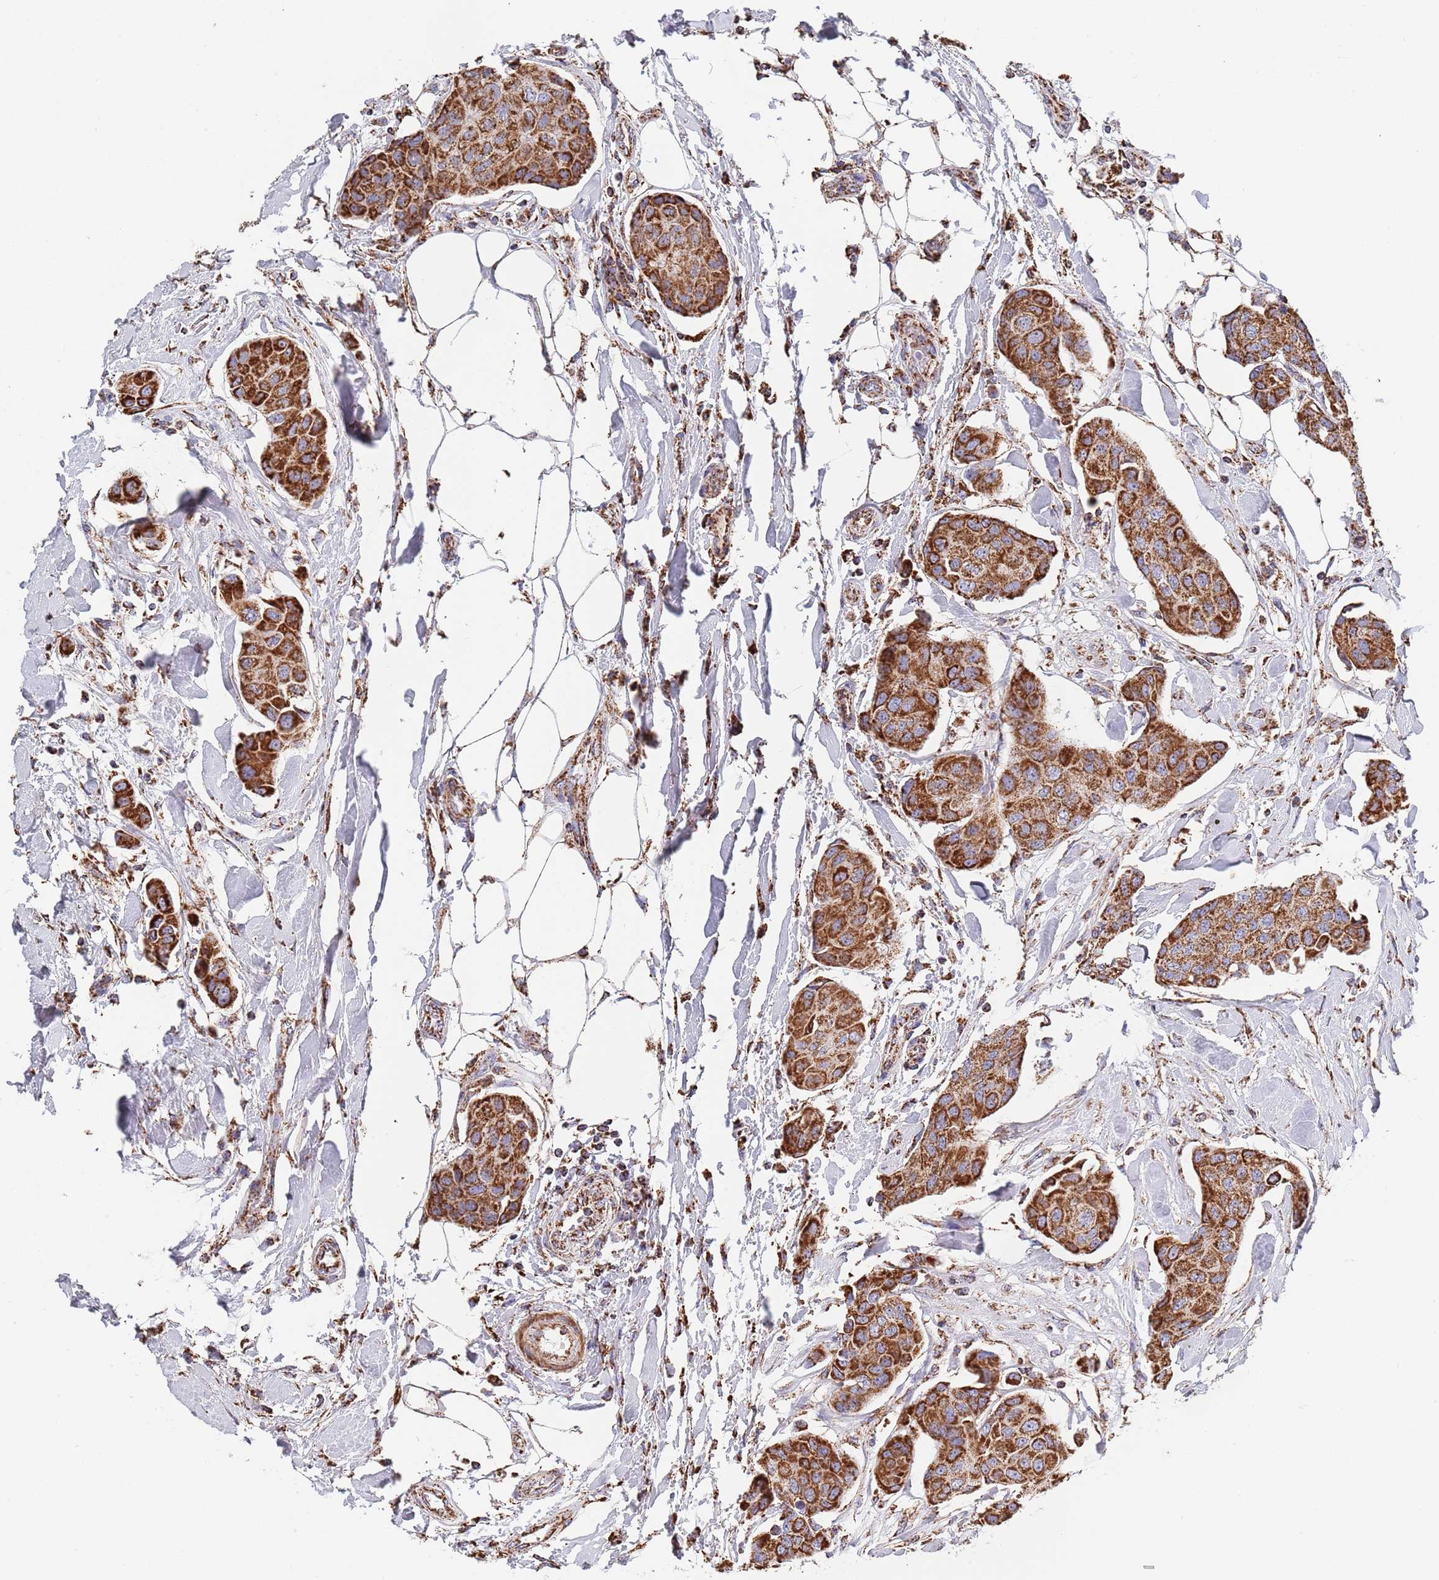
{"staining": {"intensity": "strong", "quantity": ">75%", "location": "cytoplasmic/membranous"}, "tissue": "breast cancer", "cell_type": "Tumor cells", "image_type": "cancer", "snomed": [{"axis": "morphology", "description": "Duct carcinoma"}, {"axis": "topography", "description": "Breast"}, {"axis": "topography", "description": "Lymph node"}], "caption": "Protein staining by immunohistochemistry (IHC) exhibits strong cytoplasmic/membranous positivity in about >75% of tumor cells in breast infiltrating ductal carcinoma. (IHC, brightfield microscopy, high magnification).", "gene": "PGP", "patient": {"sex": "female", "age": 80}}